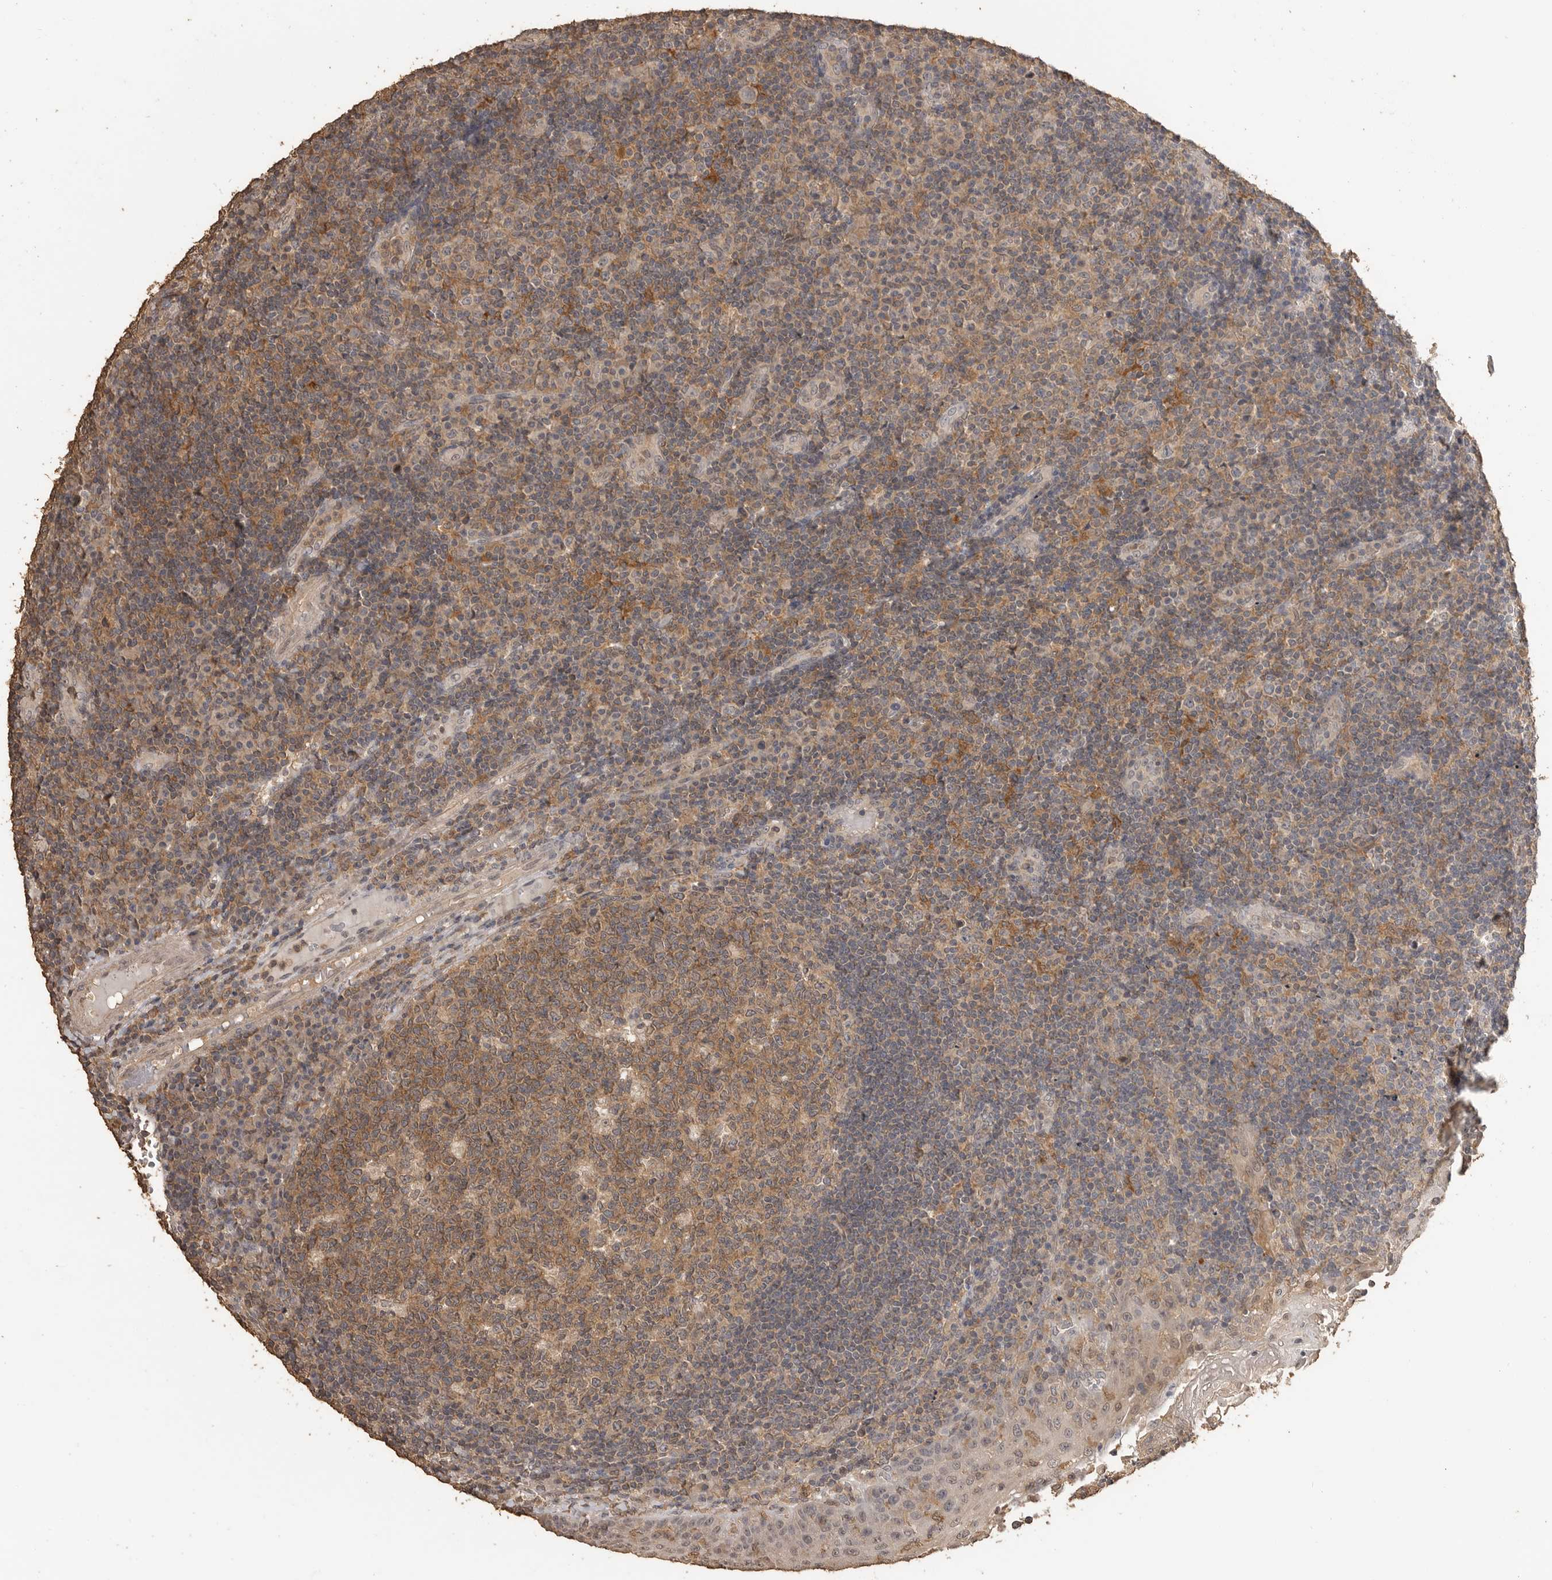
{"staining": {"intensity": "moderate", "quantity": ">75%", "location": "cytoplasmic/membranous"}, "tissue": "tonsil", "cell_type": "Germinal center cells", "image_type": "normal", "snomed": [{"axis": "morphology", "description": "Normal tissue, NOS"}, {"axis": "topography", "description": "Tonsil"}], "caption": "Immunohistochemical staining of normal human tonsil reveals >75% levels of moderate cytoplasmic/membranous protein expression in about >75% of germinal center cells.", "gene": "MAP2K1", "patient": {"sex": "female", "age": 40}}